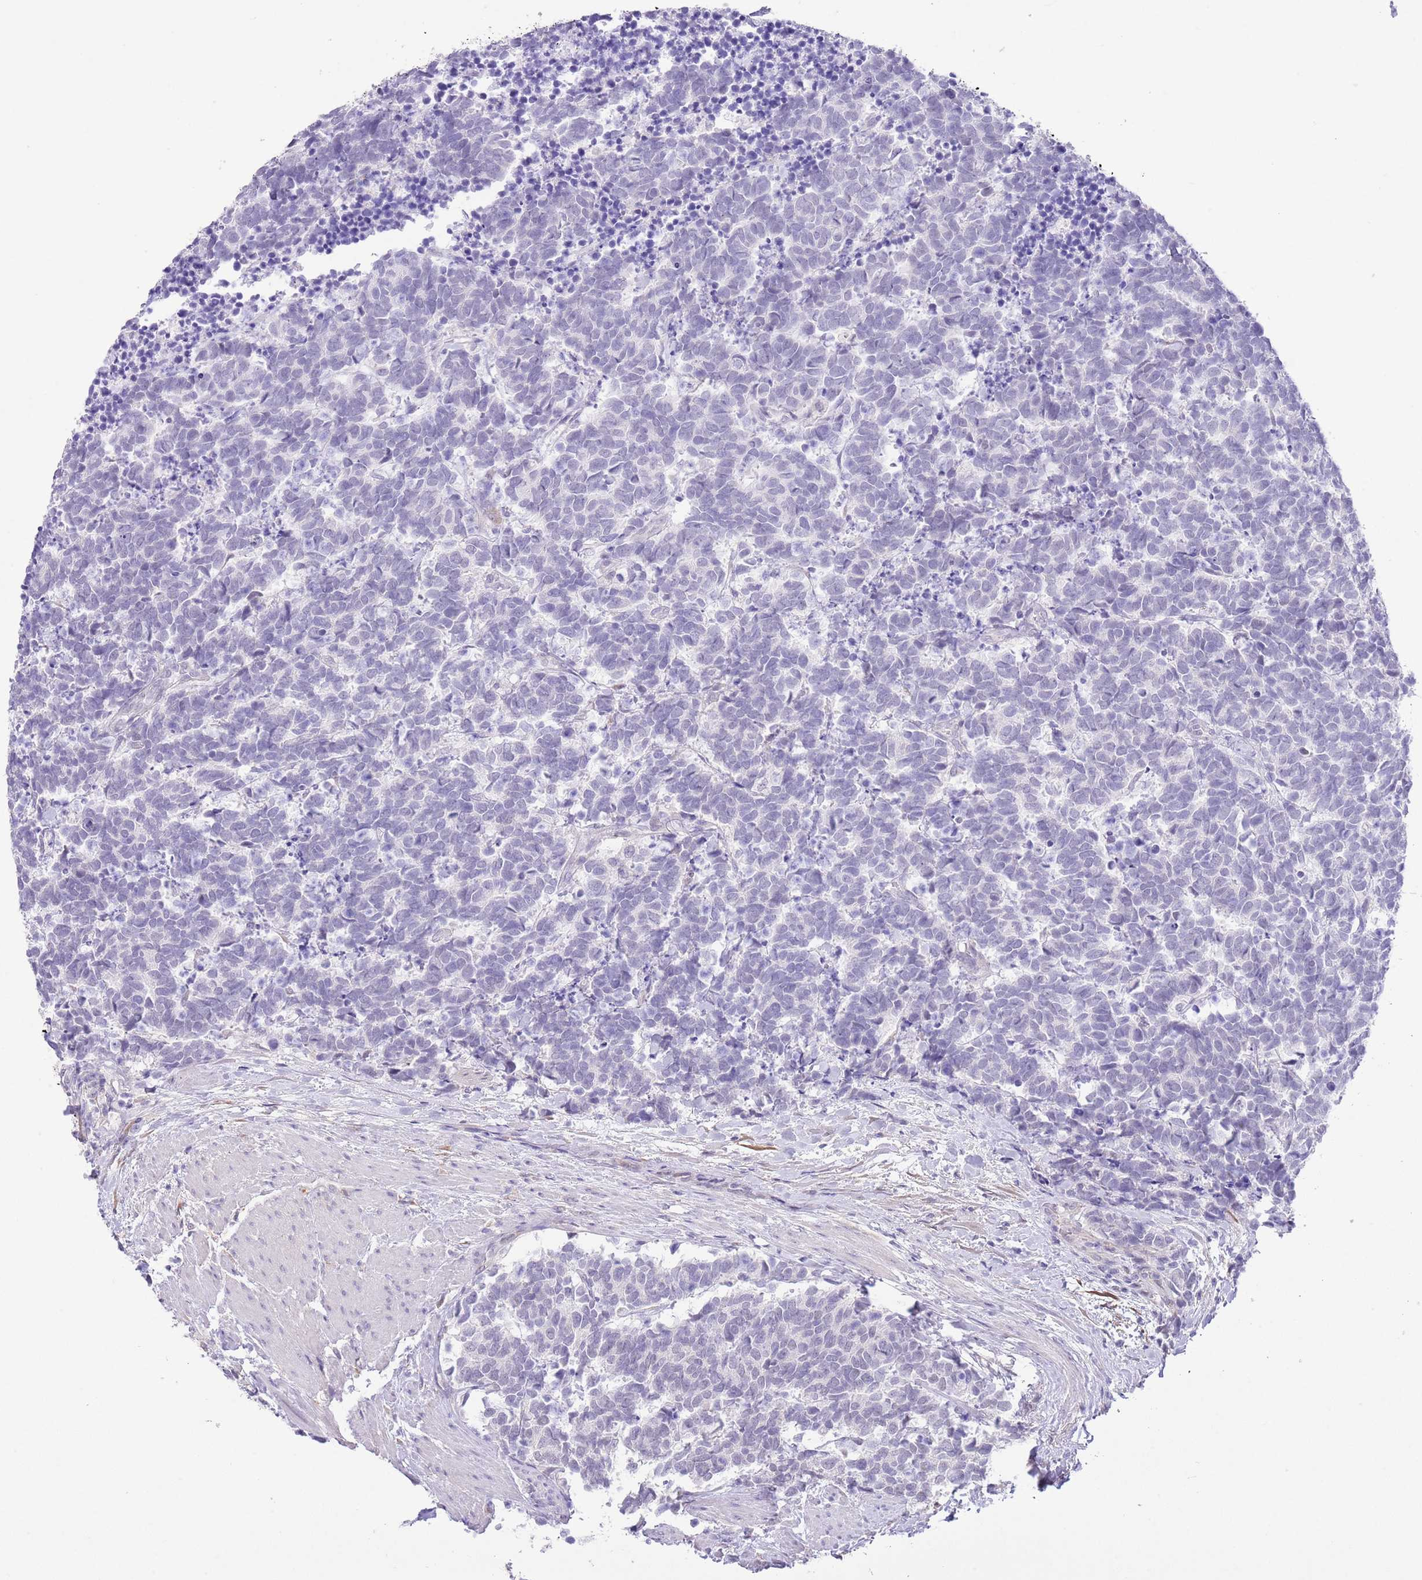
{"staining": {"intensity": "negative", "quantity": "none", "location": "none"}, "tissue": "carcinoid", "cell_type": "Tumor cells", "image_type": "cancer", "snomed": [{"axis": "morphology", "description": "Carcinoma, NOS"}, {"axis": "morphology", "description": "Carcinoid, malignant, NOS"}, {"axis": "topography", "description": "Prostate"}], "caption": "Tumor cells are negative for brown protein staining in carcinoid. The staining was performed using DAB (3,3'-diaminobenzidine) to visualize the protein expression in brown, while the nuclei were stained in blue with hematoxylin (Magnification: 20x).", "gene": "MIDN", "patient": {"sex": "male", "age": 57}}